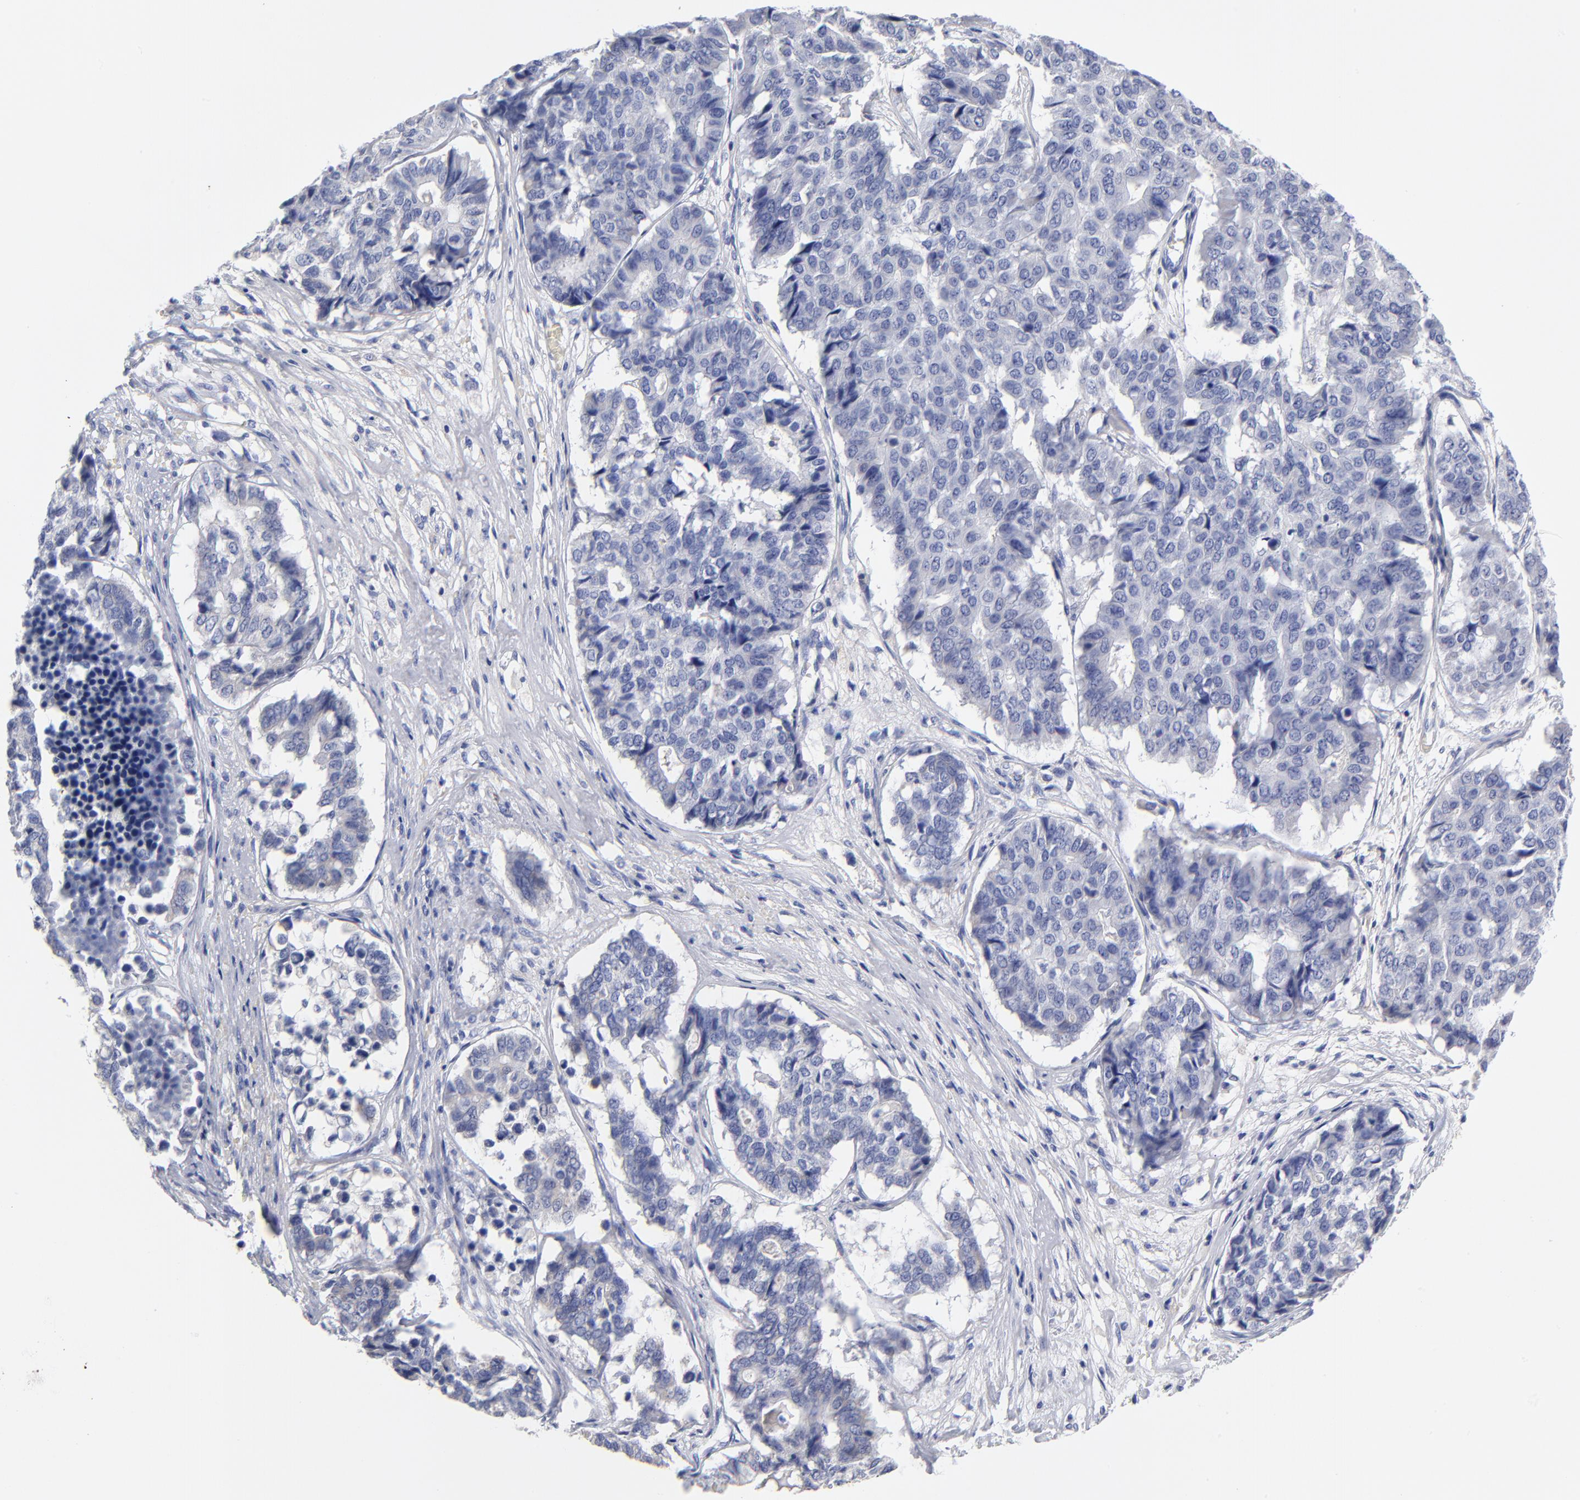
{"staining": {"intensity": "negative", "quantity": "none", "location": "none"}, "tissue": "pancreatic cancer", "cell_type": "Tumor cells", "image_type": "cancer", "snomed": [{"axis": "morphology", "description": "Adenocarcinoma, NOS"}, {"axis": "topography", "description": "Pancreas"}], "caption": "The image reveals no significant expression in tumor cells of pancreatic adenocarcinoma.", "gene": "PTP4A1", "patient": {"sex": "male", "age": 50}}